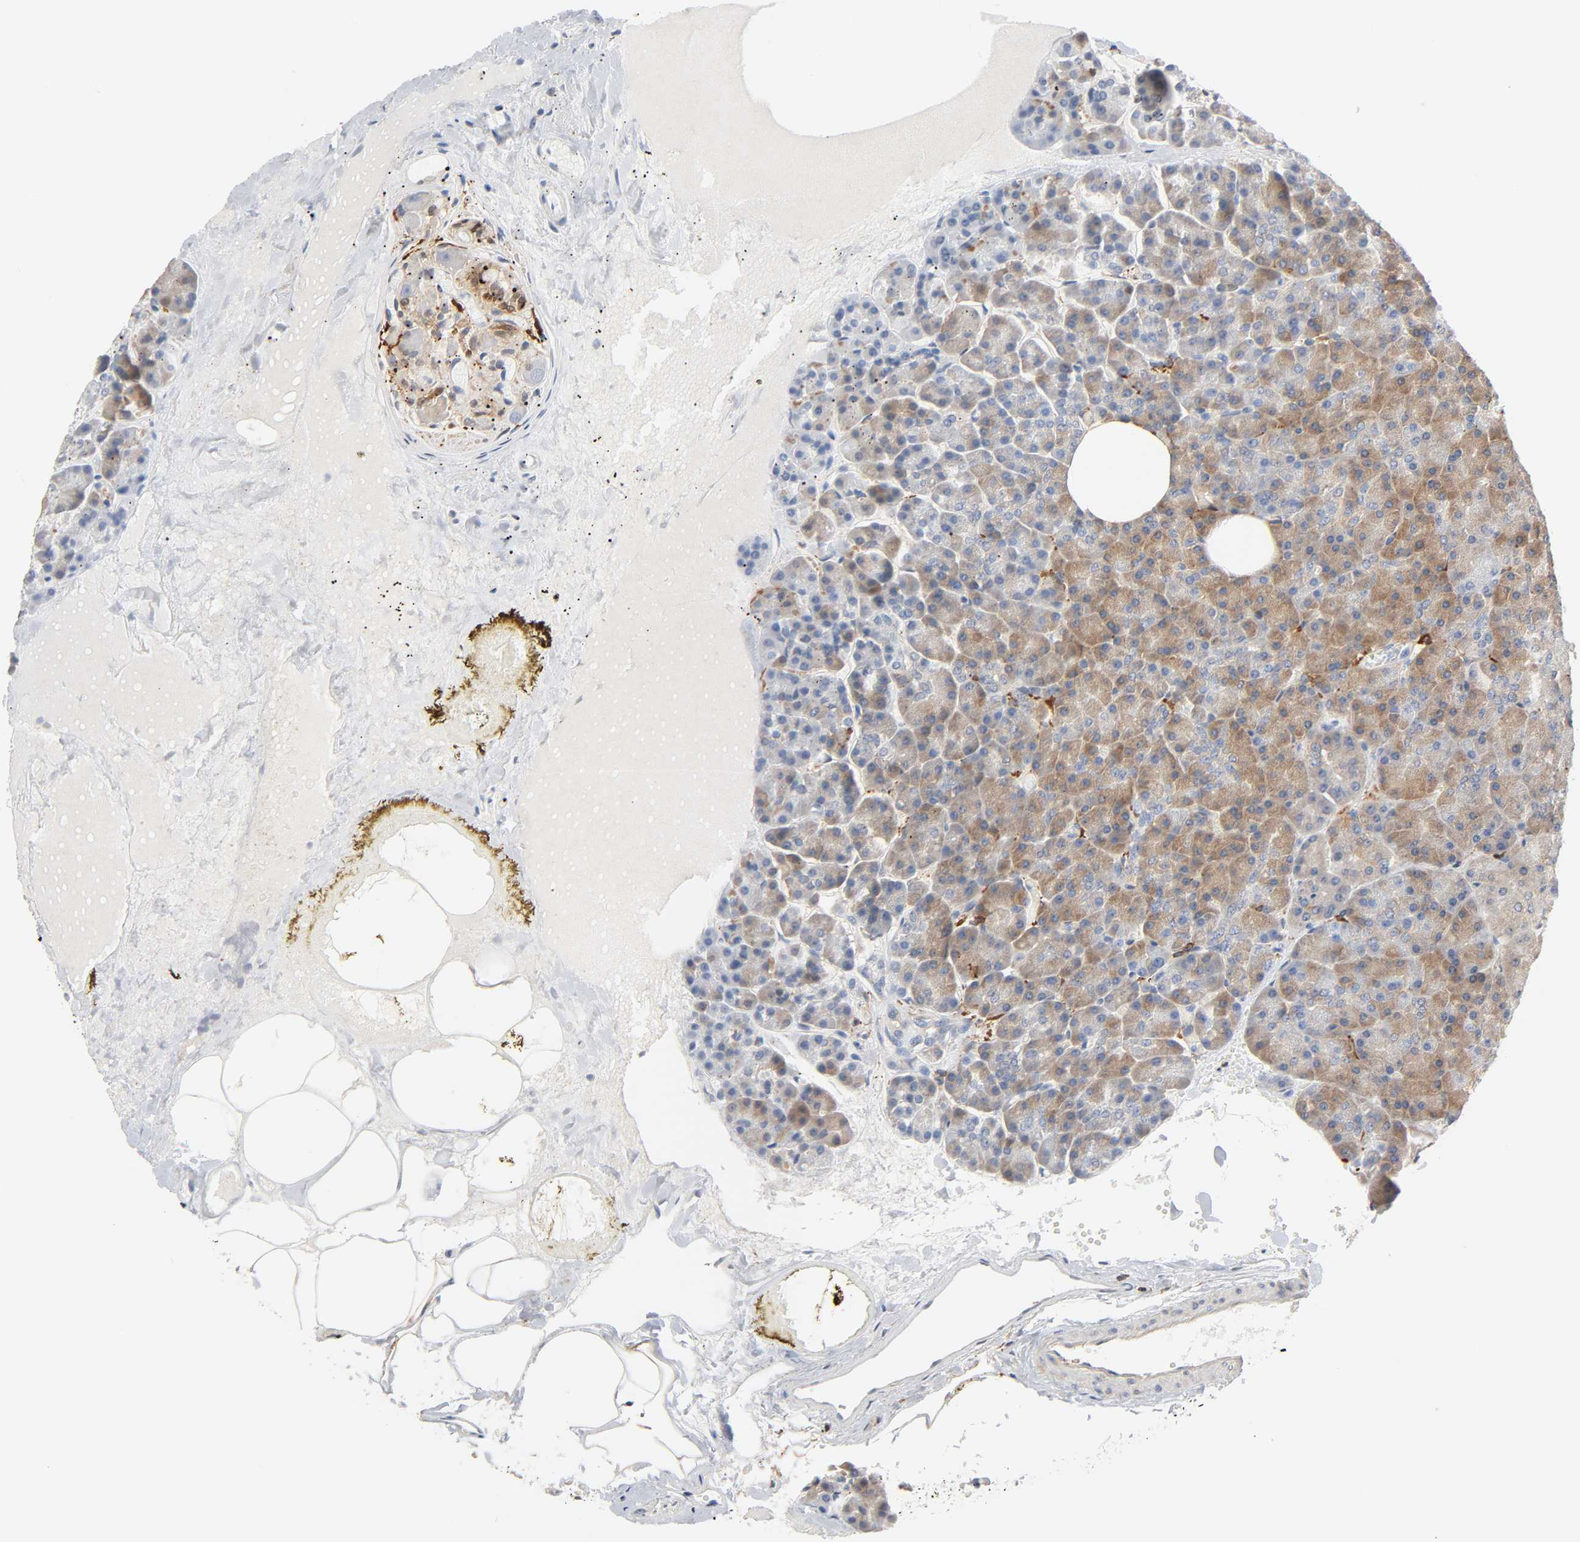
{"staining": {"intensity": "moderate", "quantity": ">75%", "location": "cytoplasmic/membranous"}, "tissue": "pancreas", "cell_type": "Exocrine glandular cells", "image_type": "normal", "snomed": [{"axis": "morphology", "description": "Normal tissue, NOS"}, {"axis": "topography", "description": "Pancreas"}], "caption": "A high-resolution image shows immunohistochemistry (IHC) staining of benign pancreas, which displays moderate cytoplasmic/membranous expression in approximately >75% of exocrine glandular cells.", "gene": "BIN1", "patient": {"sex": "female", "age": 35}}